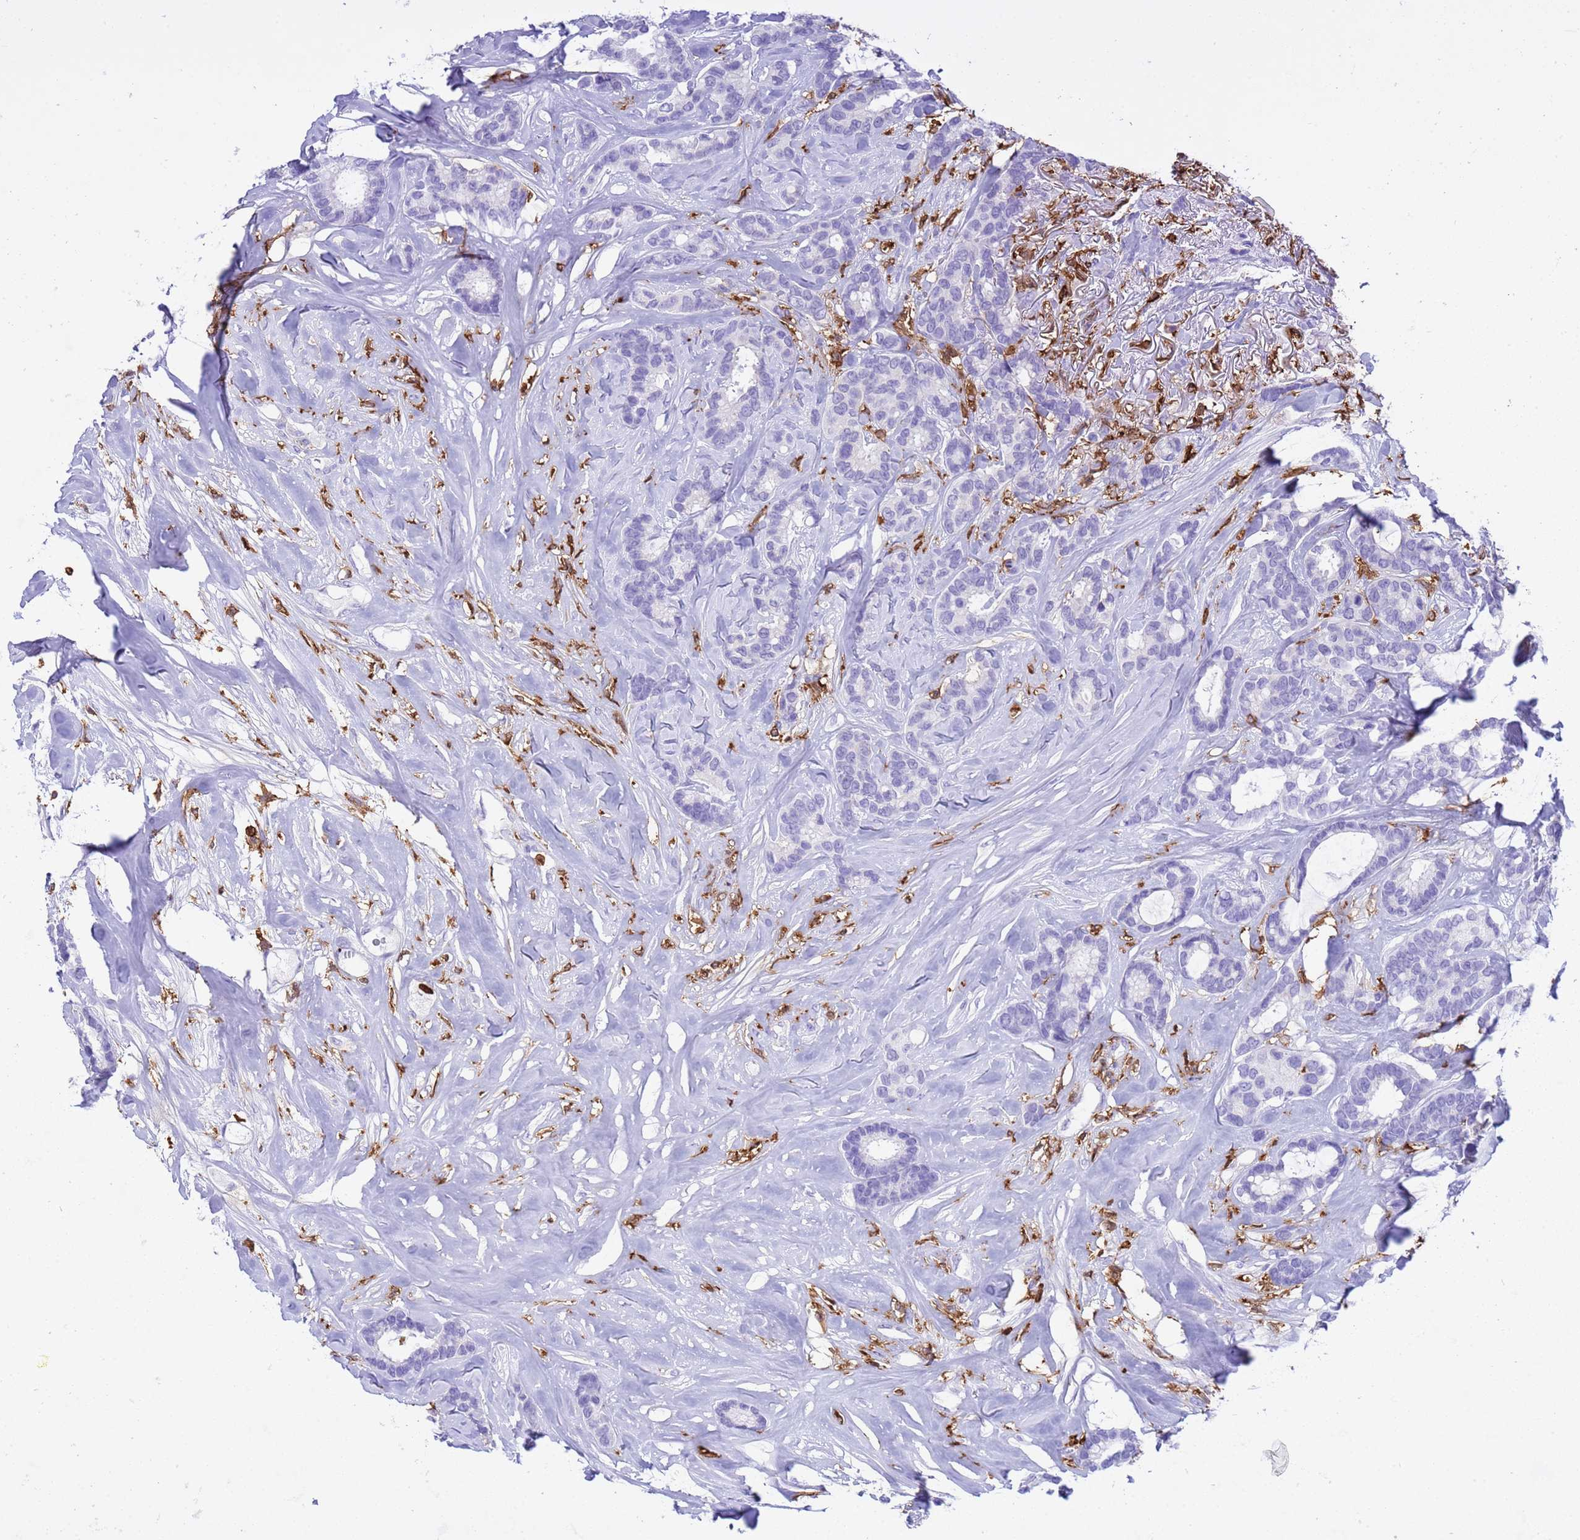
{"staining": {"intensity": "negative", "quantity": "none", "location": "none"}, "tissue": "breast cancer", "cell_type": "Tumor cells", "image_type": "cancer", "snomed": [{"axis": "morphology", "description": "Duct carcinoma"}, {"axis": "topography", "description": "Breast"}], "caption": "Tumor cells are negative for brown protein staining in breast infiltrating ductal carcinoma. (Immunohistochemistry, brightfield microscopy, high magnification).", "gene": "IRF5", "patient": {"sex": "female", "age": 87}}